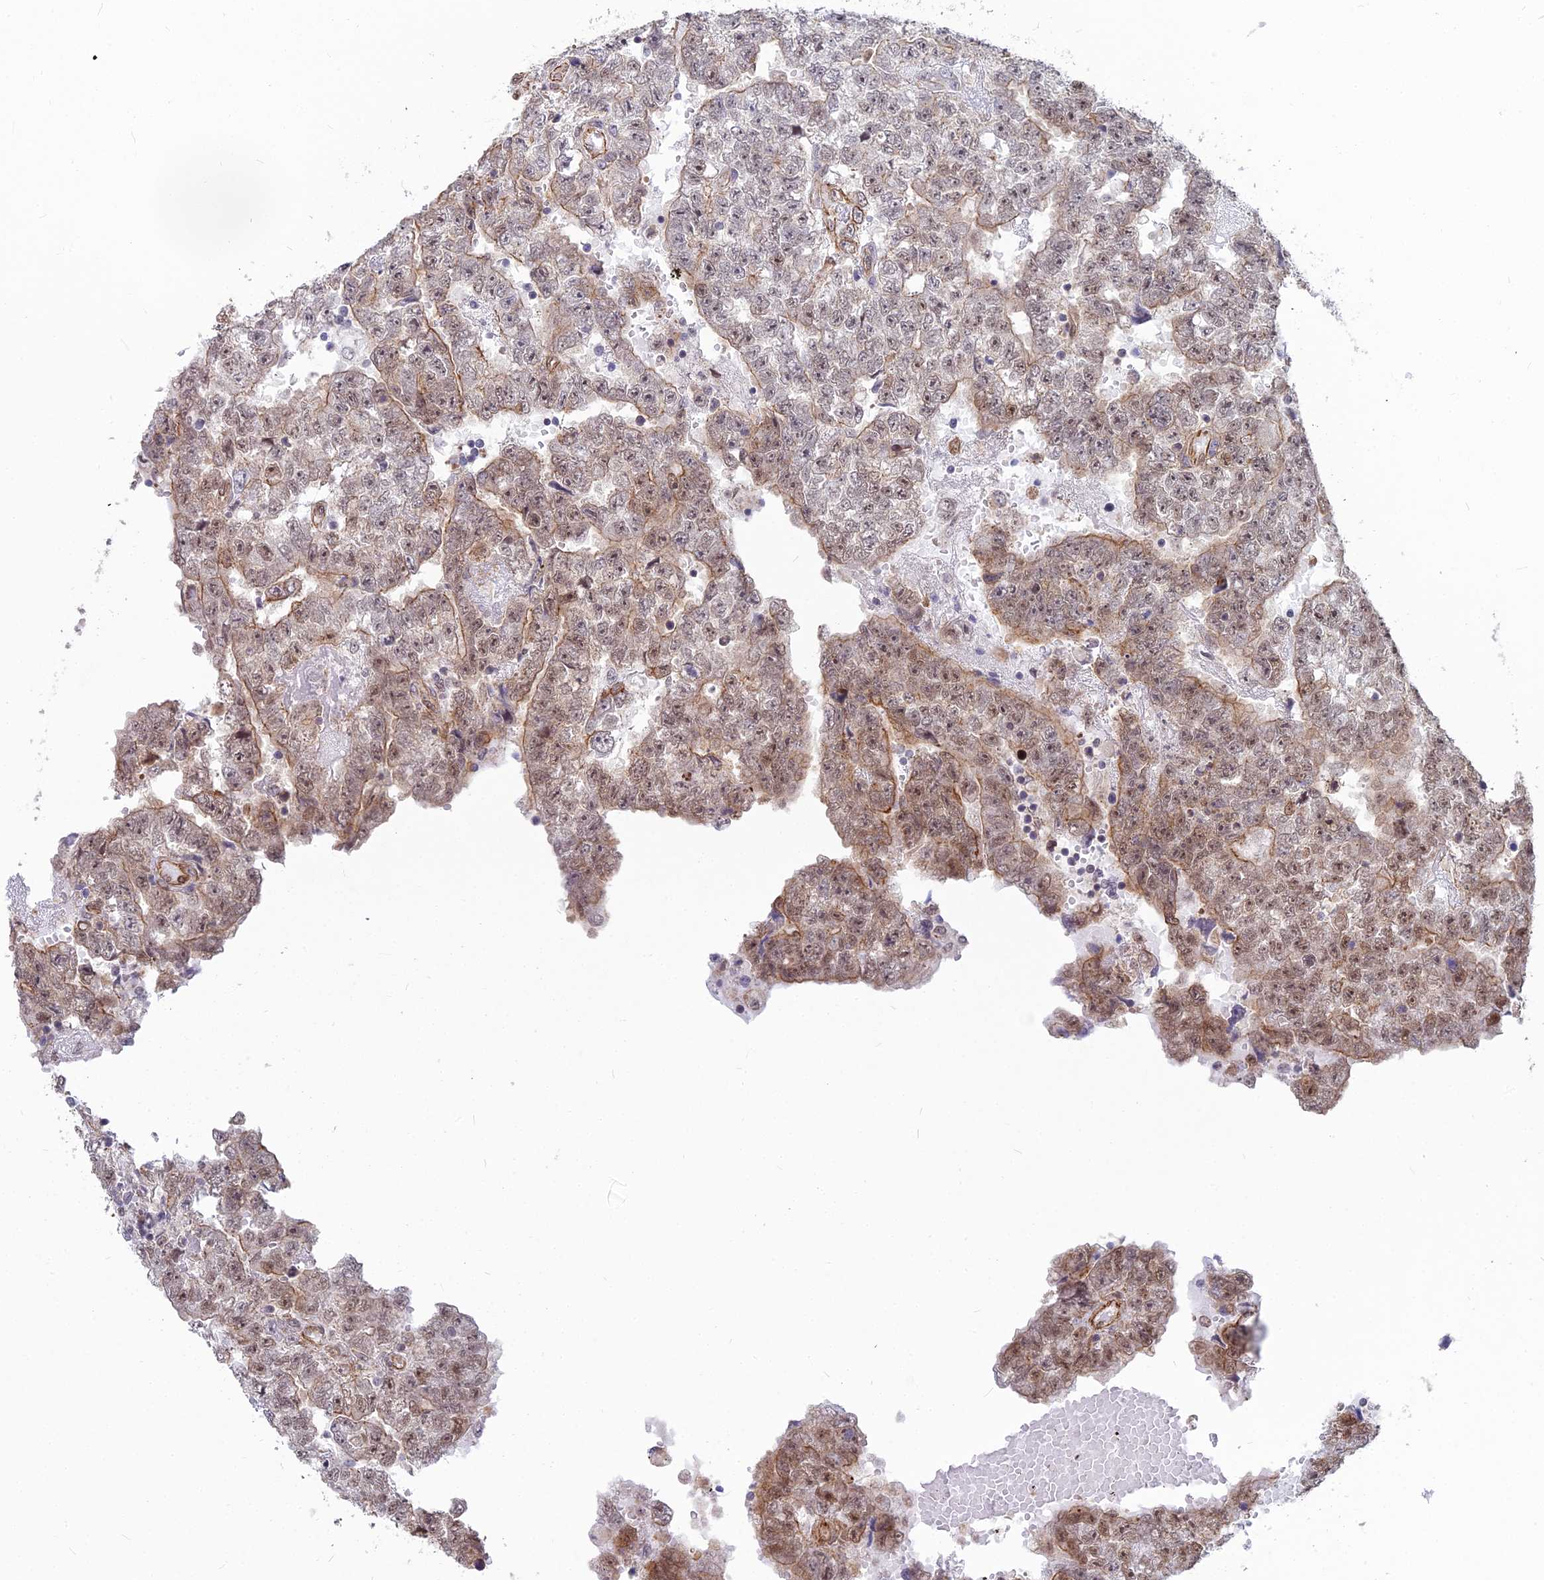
{"staining": {"intensity": "weak", "quantity": "25%-75%", "location": "cytoplasmic/membranous,nuclear"}, "tissue": "testis cancer", "cell_type": "Tumor cells", "image_type": "cancer", "snomed": [{"axis": "morphology", "description": "Carcinoma, Embryonal, NOS"}, {"axis": "topography", "description": "Testis"}], "caption": "The immunohistochemical stain highlights weak cytoplasmic/membranous and nuclear positivity in tumor cells of embryonal carcinoma (testis) tissue. (DAB = brown stain, brightfield microscopy at high magnification).", "gene": "YJU2", "patient": {"sex": "male", "age": 25}}